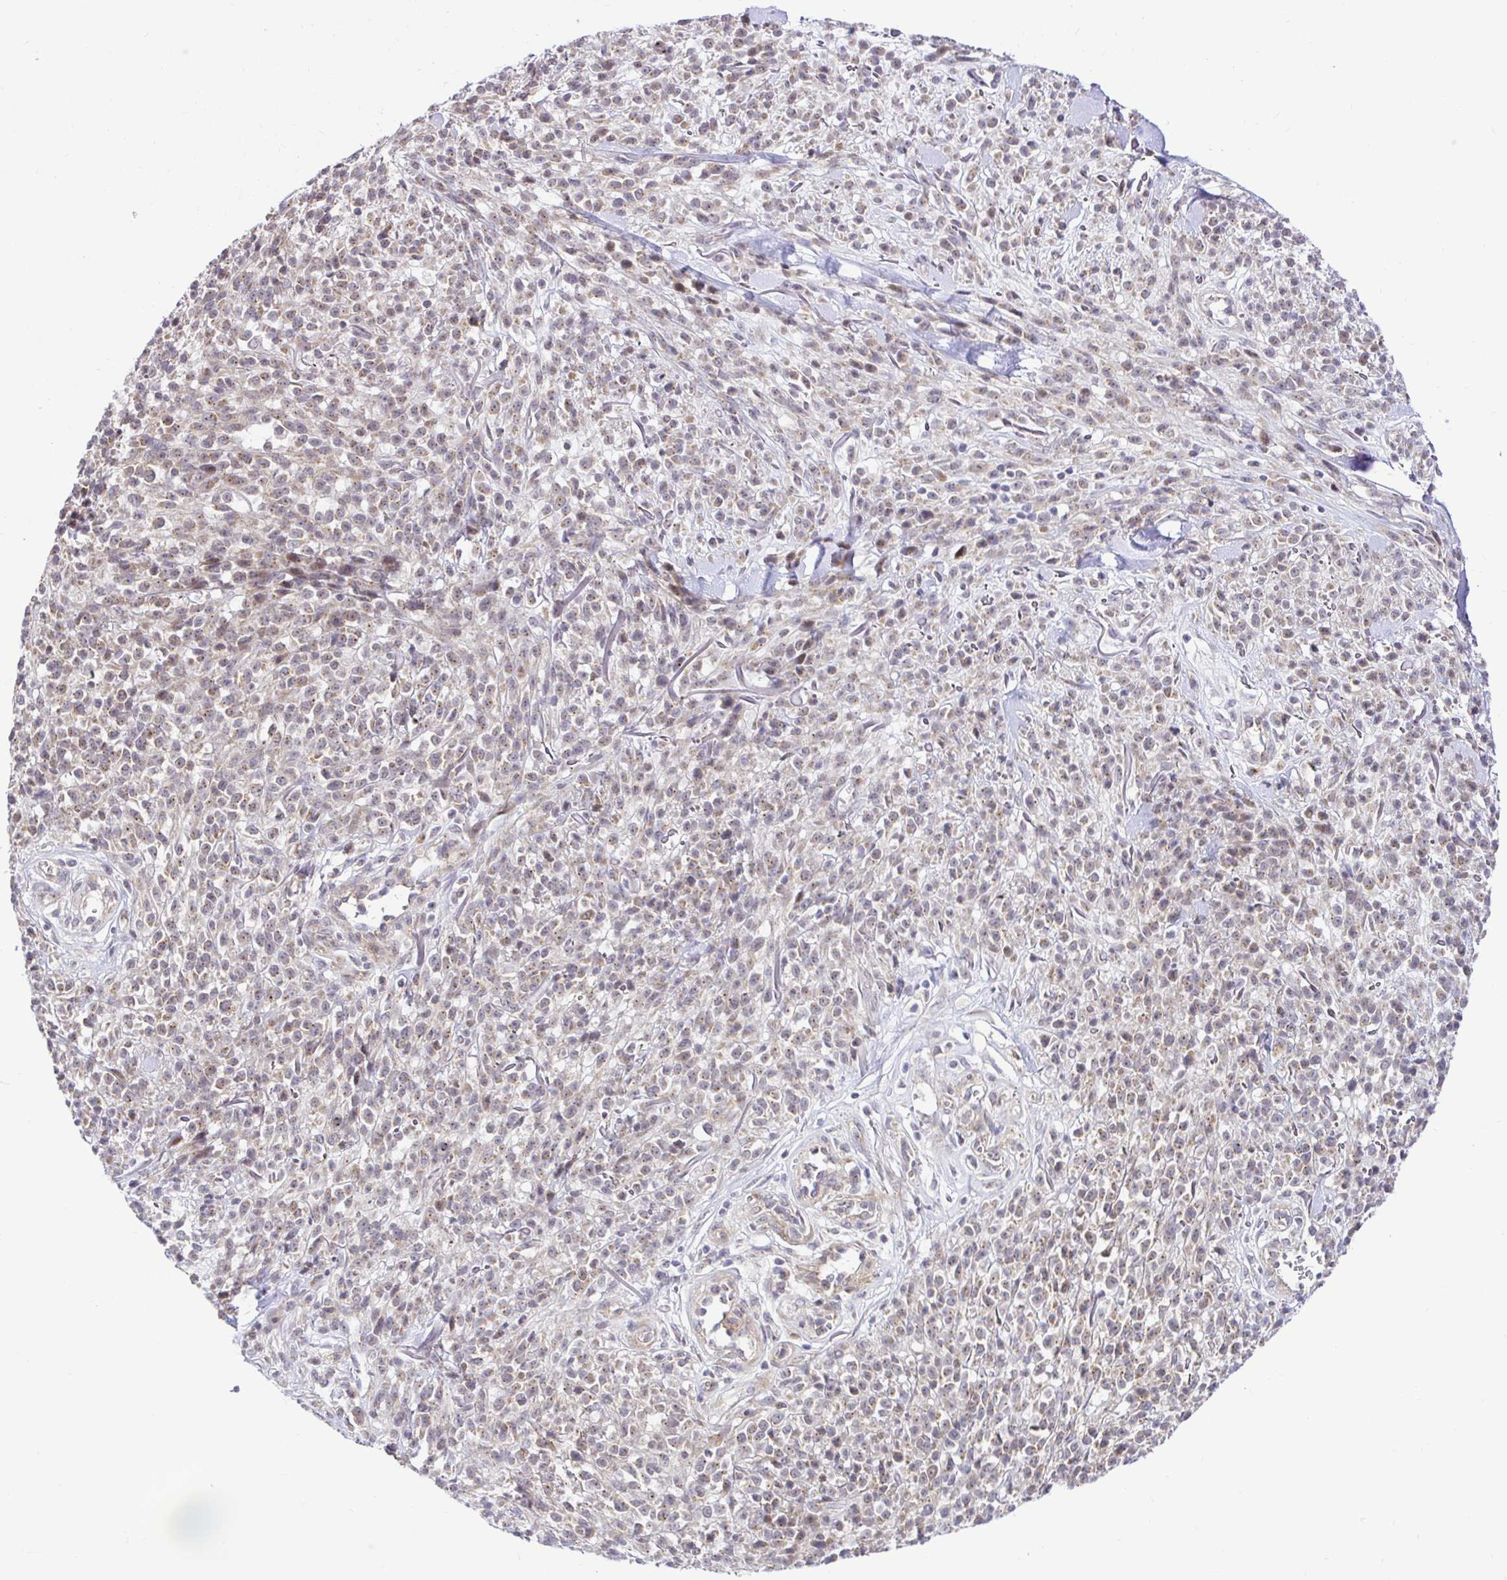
{"staining": {"intensity": "weak", "quantity": ">75%", "location": "cytoplasmic/membranous"}, "tissue": "melanoma", "cell_type": "Tumor cells", "image_type": "cancer", "snomed": [{"axis": "morphology", "description": "Malignant melanoma, NOS"}, {"axis": "topography", "description": "Skin"}, {"axis": "topography", "description": "Skin of trunk"}], "caption": "A brown stain labels weak cytoplasmic/membranous expression of a protein in human malignant melanoma tumor cells.", "gene": "TRIM55", "patient": {"sex": "male", "age": 74}}